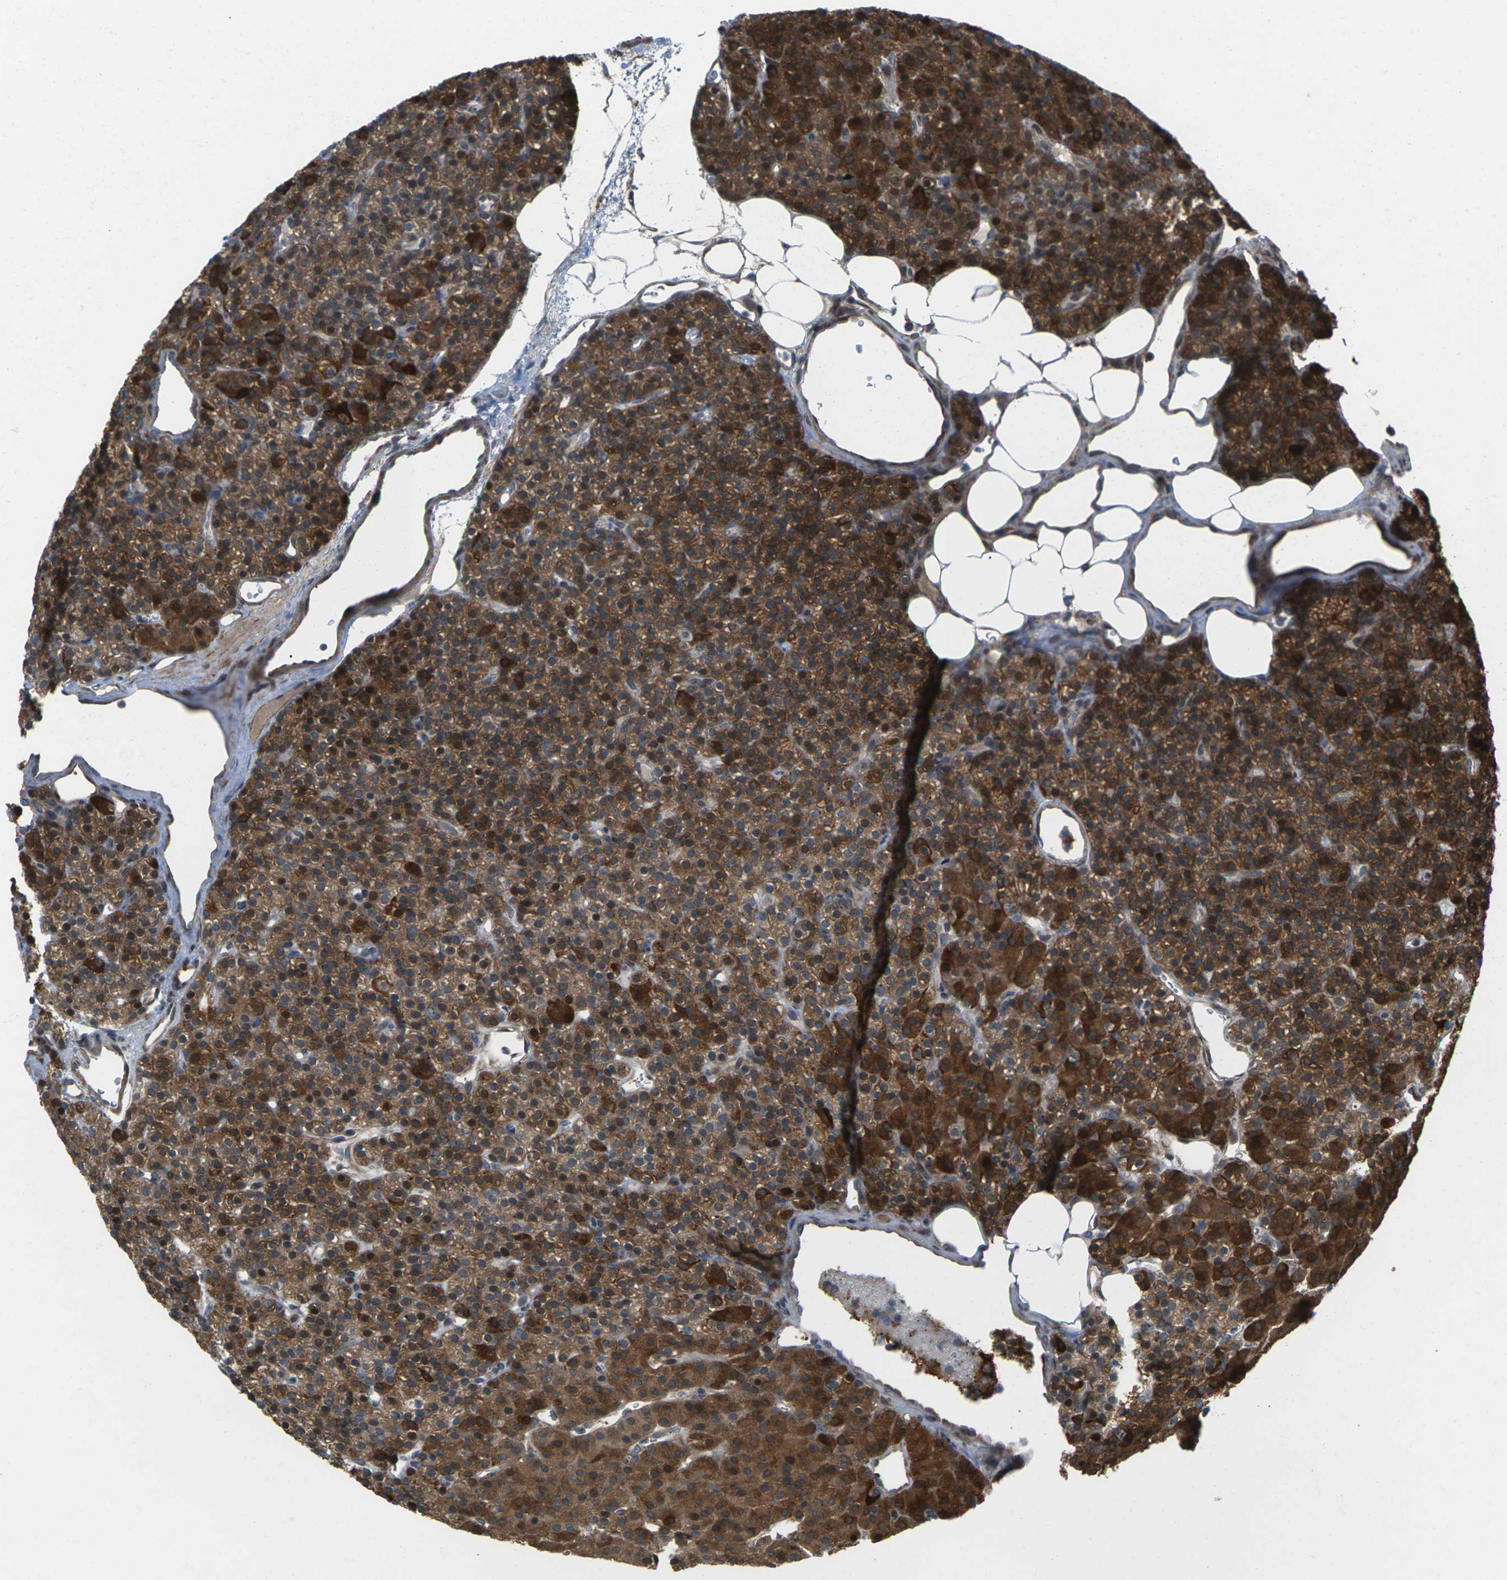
{"staining": {"intensity": "strong", "quantity": ">75%", "location": "cytoplasmic/membranous"}, "tissue": "parathyroid gland", "cell_type": "Glandular cells", "image_type": "normal", "snomed": [{"axis": "morphology", "description": "Normal tissue, NOS"}, {"axis": "morphology", "description": "Hyperplasia, NOS"}, {"axis": "topography", "description": "Parathyroid gland"}], "caption": "Strong cytoplasmic/membranous expression for a protein is identified in approximately >75% of glandular cells of normal parathyroid gland using immunohistochemistry.", "gene": "ROBO1", "patient": {"sex": "male", "age": 44}}